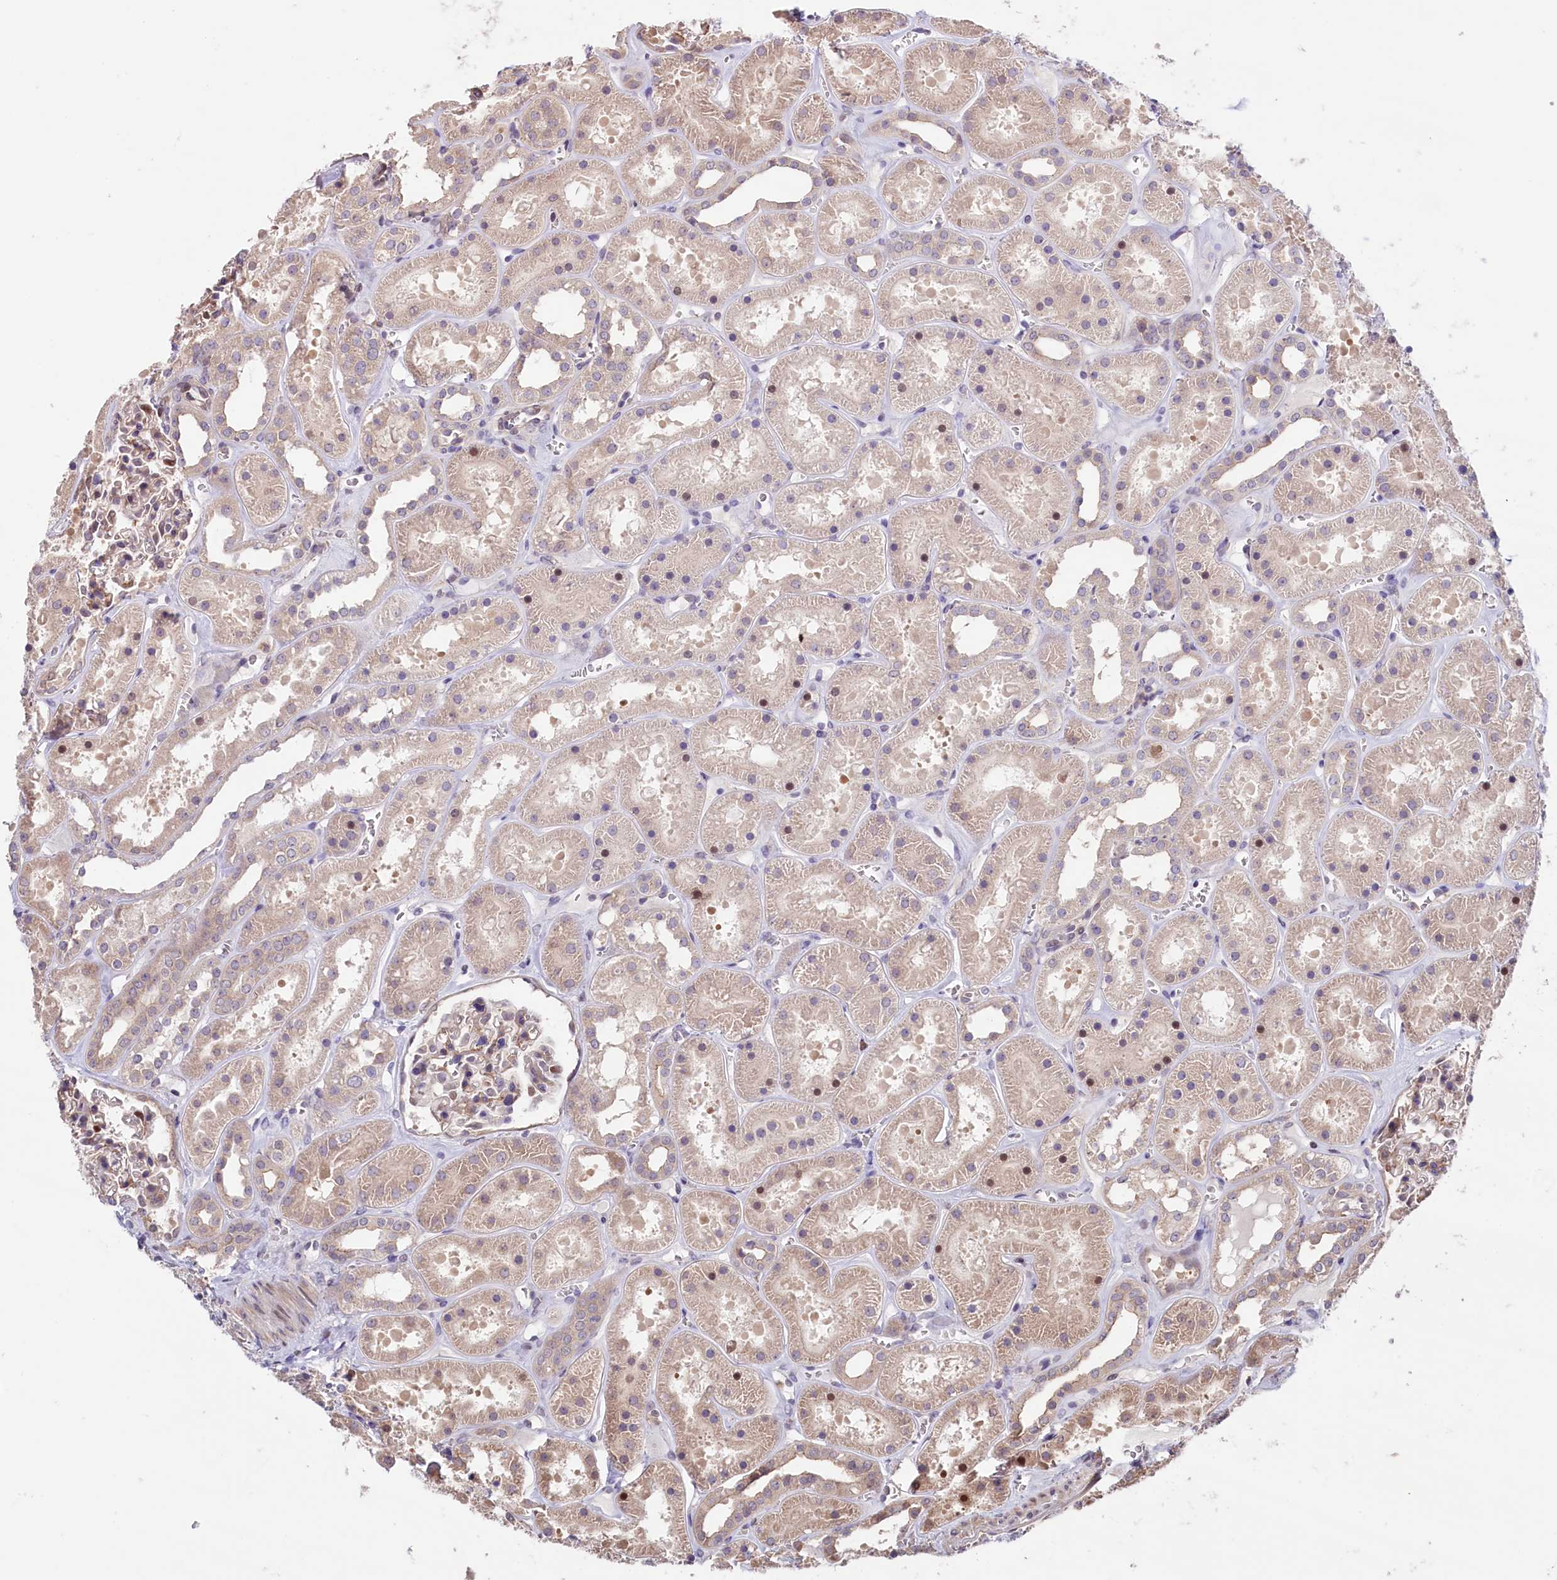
{"staining": {"intensity": "moderate", "quantity": "<25%", "location": "cytoplasmic/membranous,nuclear"}, "tissue": "kidney", "cell_type": "Cells in glomeruli", "image_type": "normal", "snomed": [{"axis": "morphology", "description": "Normal tissue, NOS"}, {"axis": "topography", "description": "Kidney"}], "caption": "DAB (3,3'-diaminobenzidine) immunohistochemical staining of unremarkable kidney demonstrates moderate cytoplasmic/membranous,nuclear protein staining in approximately <25% of cells in glomeruli. Using DAB (3,3'-diaminobenzidine) (brown) and hematoxylin (blue) stains, captured at high magnification using brightfield microscopy.", "gene": "RIC8A", "patient": {"sex": "female", "age": 41}}